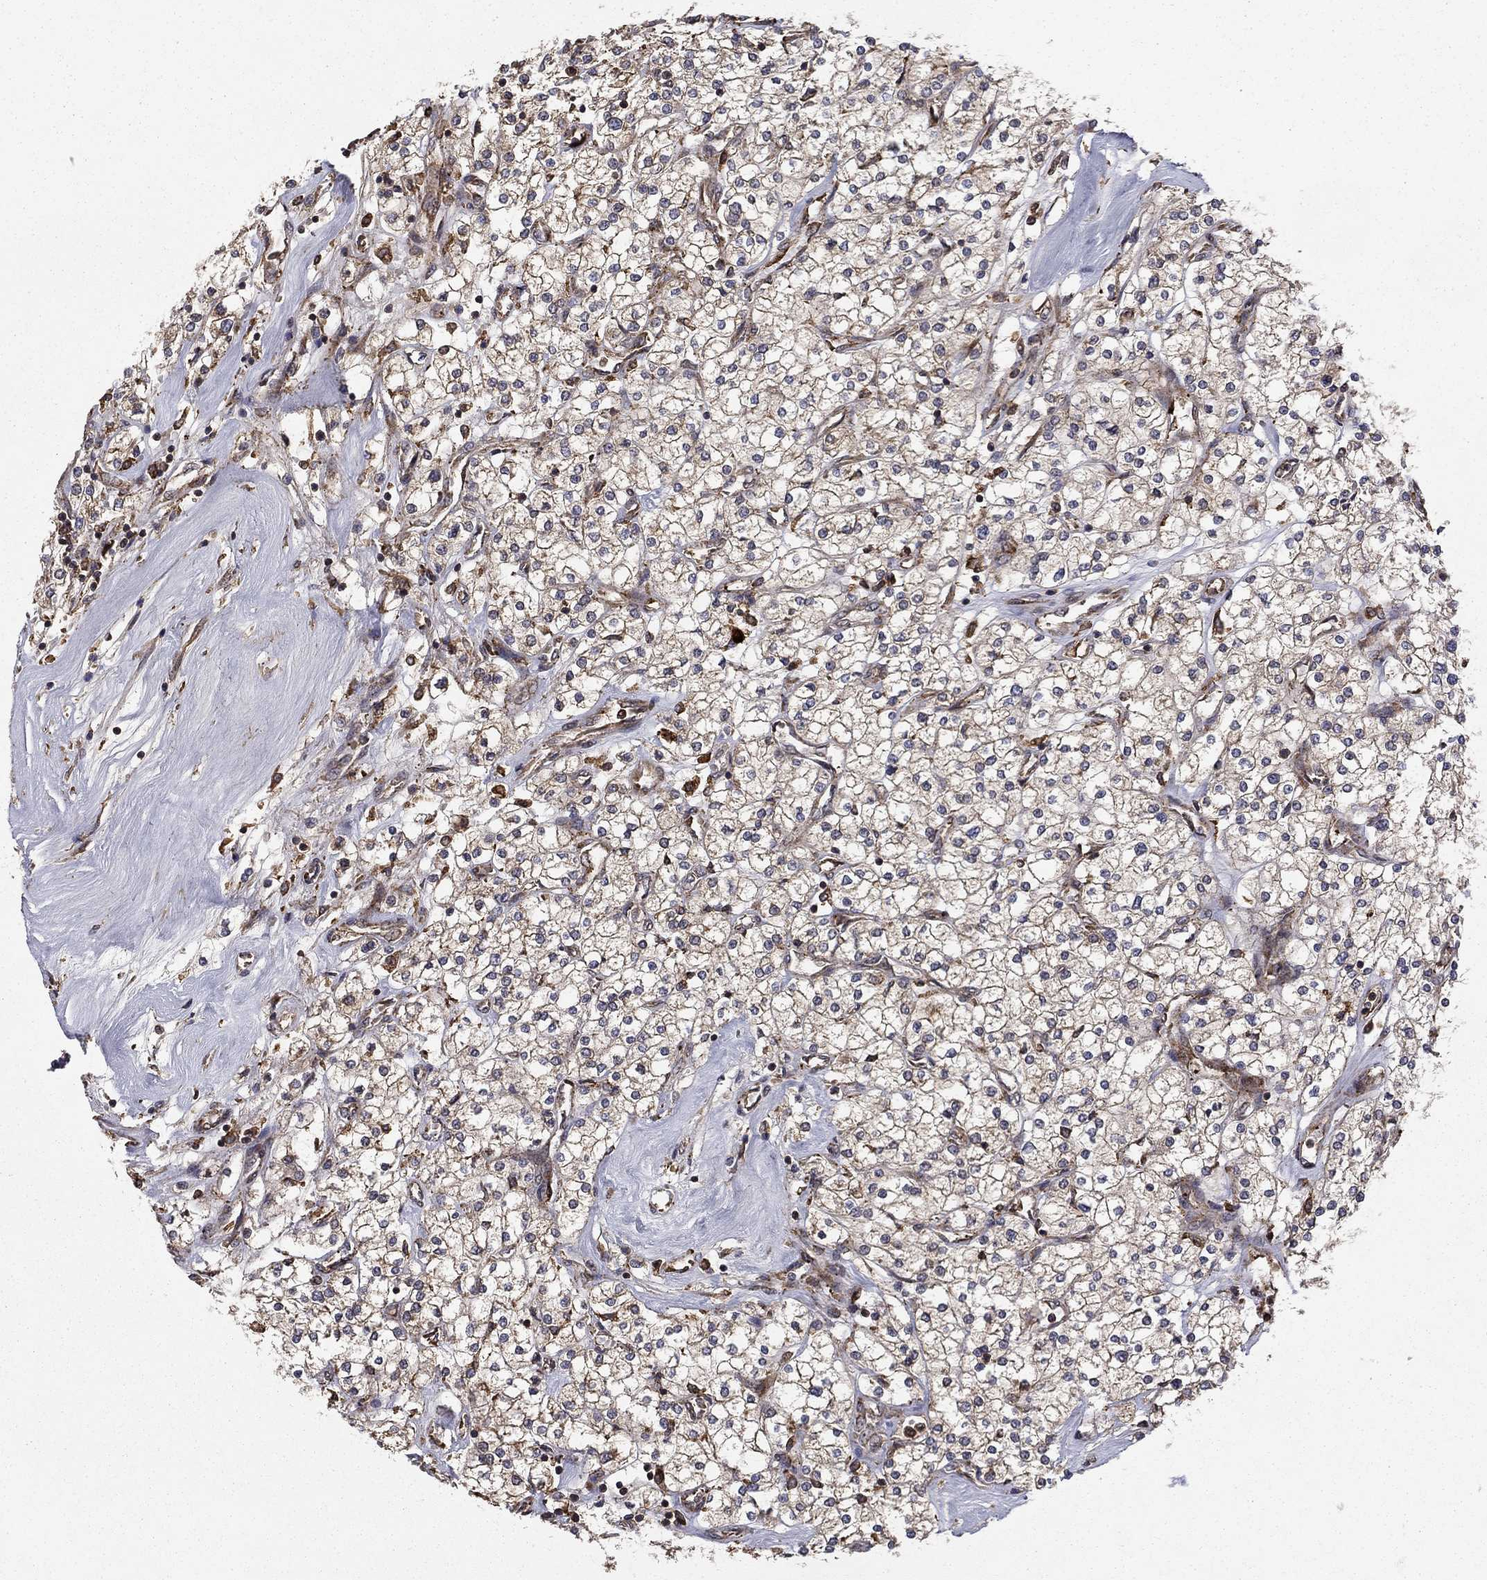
{"staining": {"intensity": "moderate", "quantity": "25%-75%", "location": "cytoplasmic/membranous"}, "tissue": "renal cancer", "cell_type": "Tumor cells", "image_type": "cancer", "snomed": [{"axis": "morphology", "description": "Adenocarcinoma, NOS"}, {"axis": "topography", "description": "Kidney"}], "caption": "Protein staining of adenocarcinoma (renal) tissue displays moderate cytoplasmic/membranous expression in approximately 25%-75% of tumor cells.", "gene": "BABAM2", "patient": {"sex": "male", "age": 80}}